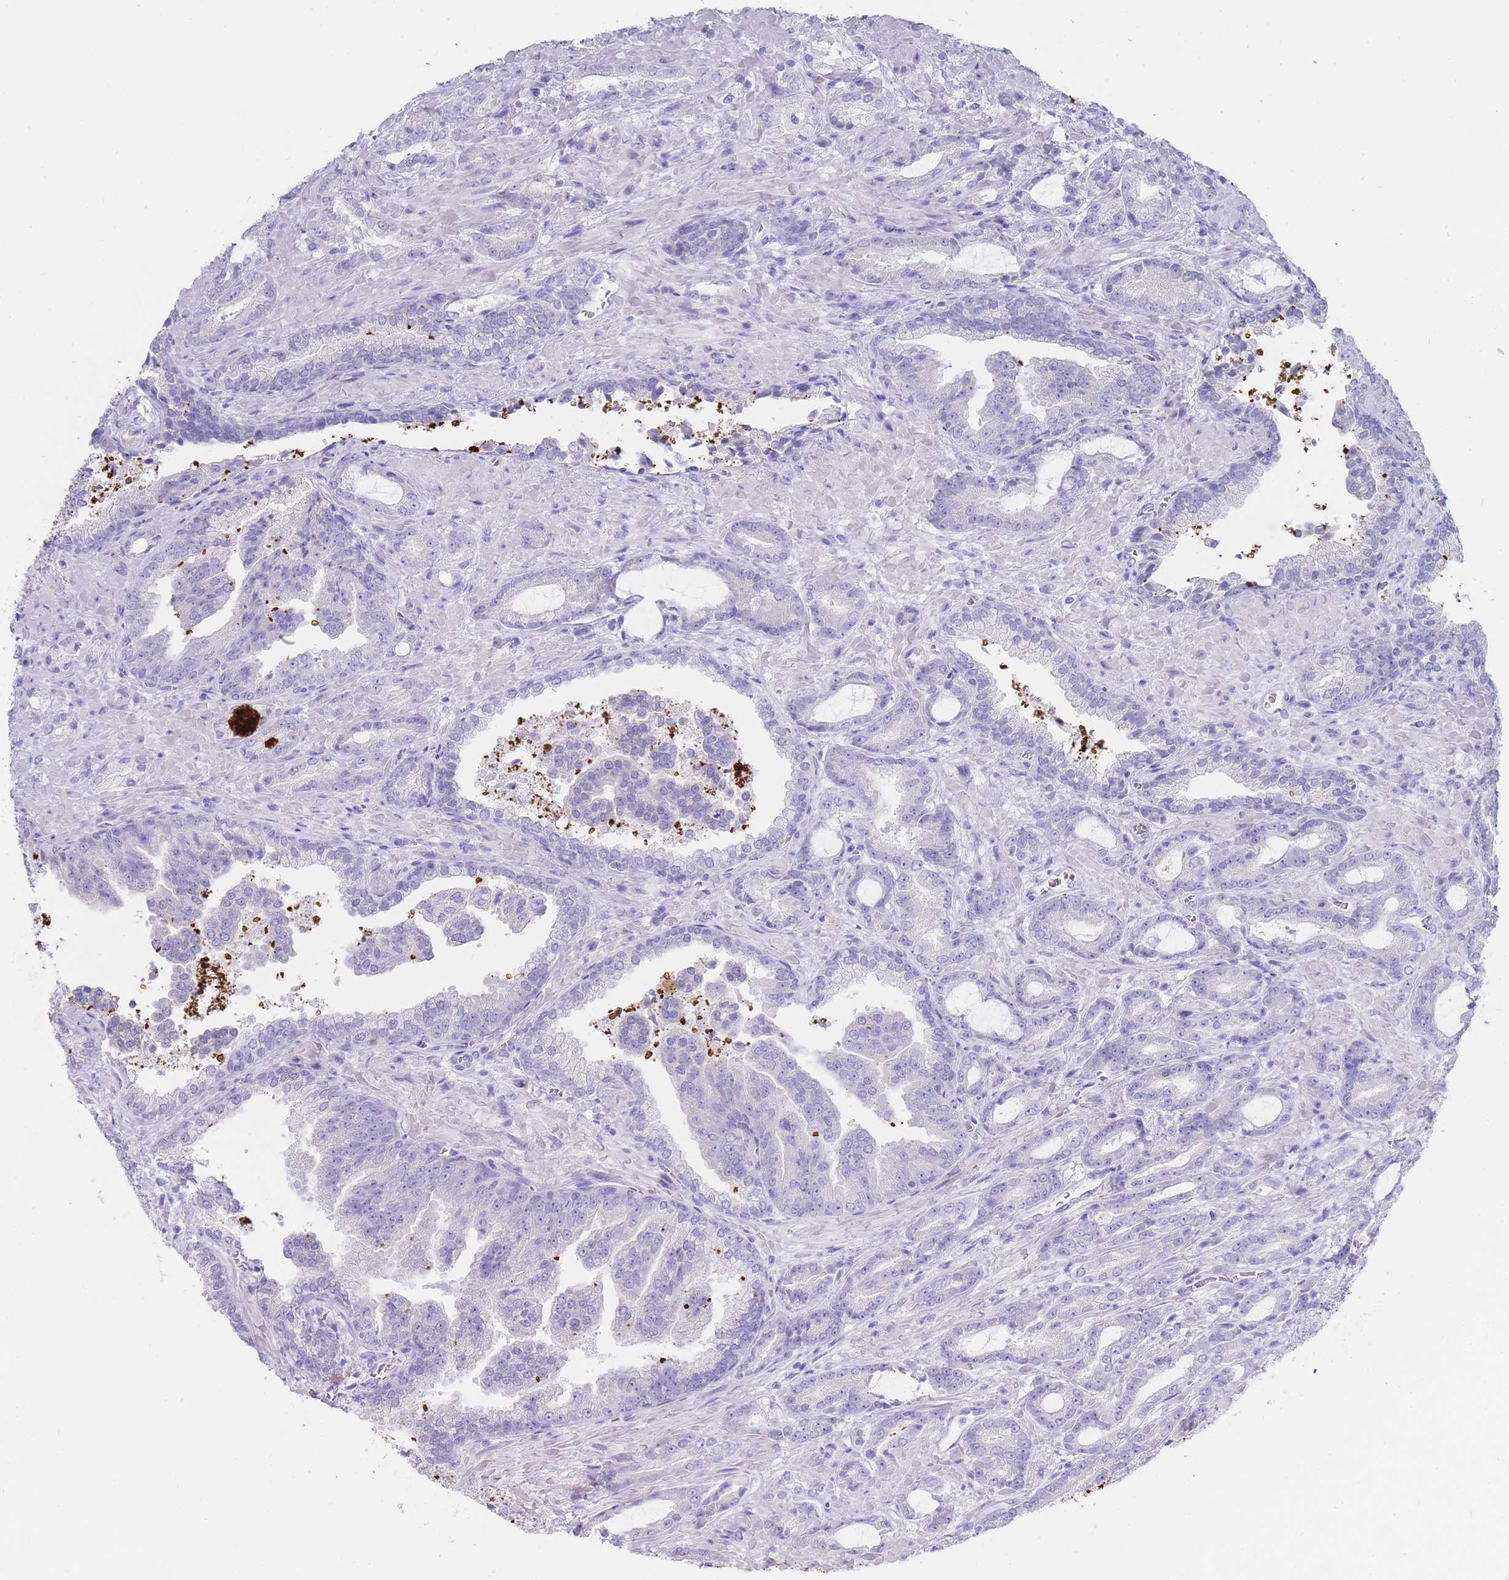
{"staining": {"intensity": "negative", "quantity": "none", "location": "none"}, "tissue": "prostate cancer", "cell_type": "Tumor cells", "image_type": "cancer", "snomed": [{"axis": "morphology", "description": "Adenocarcinoma, High grade"}, {"axis": "topography", "description": "Prostate"}], "caption": "IHC image of neoplastic tissue: human prostate cancer (adenocarcinoma (high-grade)) stained with DAB shows no significant protein staining in tumor cells. (DAB immunohistochemistry with hematoxylin counter stain).", "gene": "HBG2", "patient": {"sex": "male", "age": 68}}